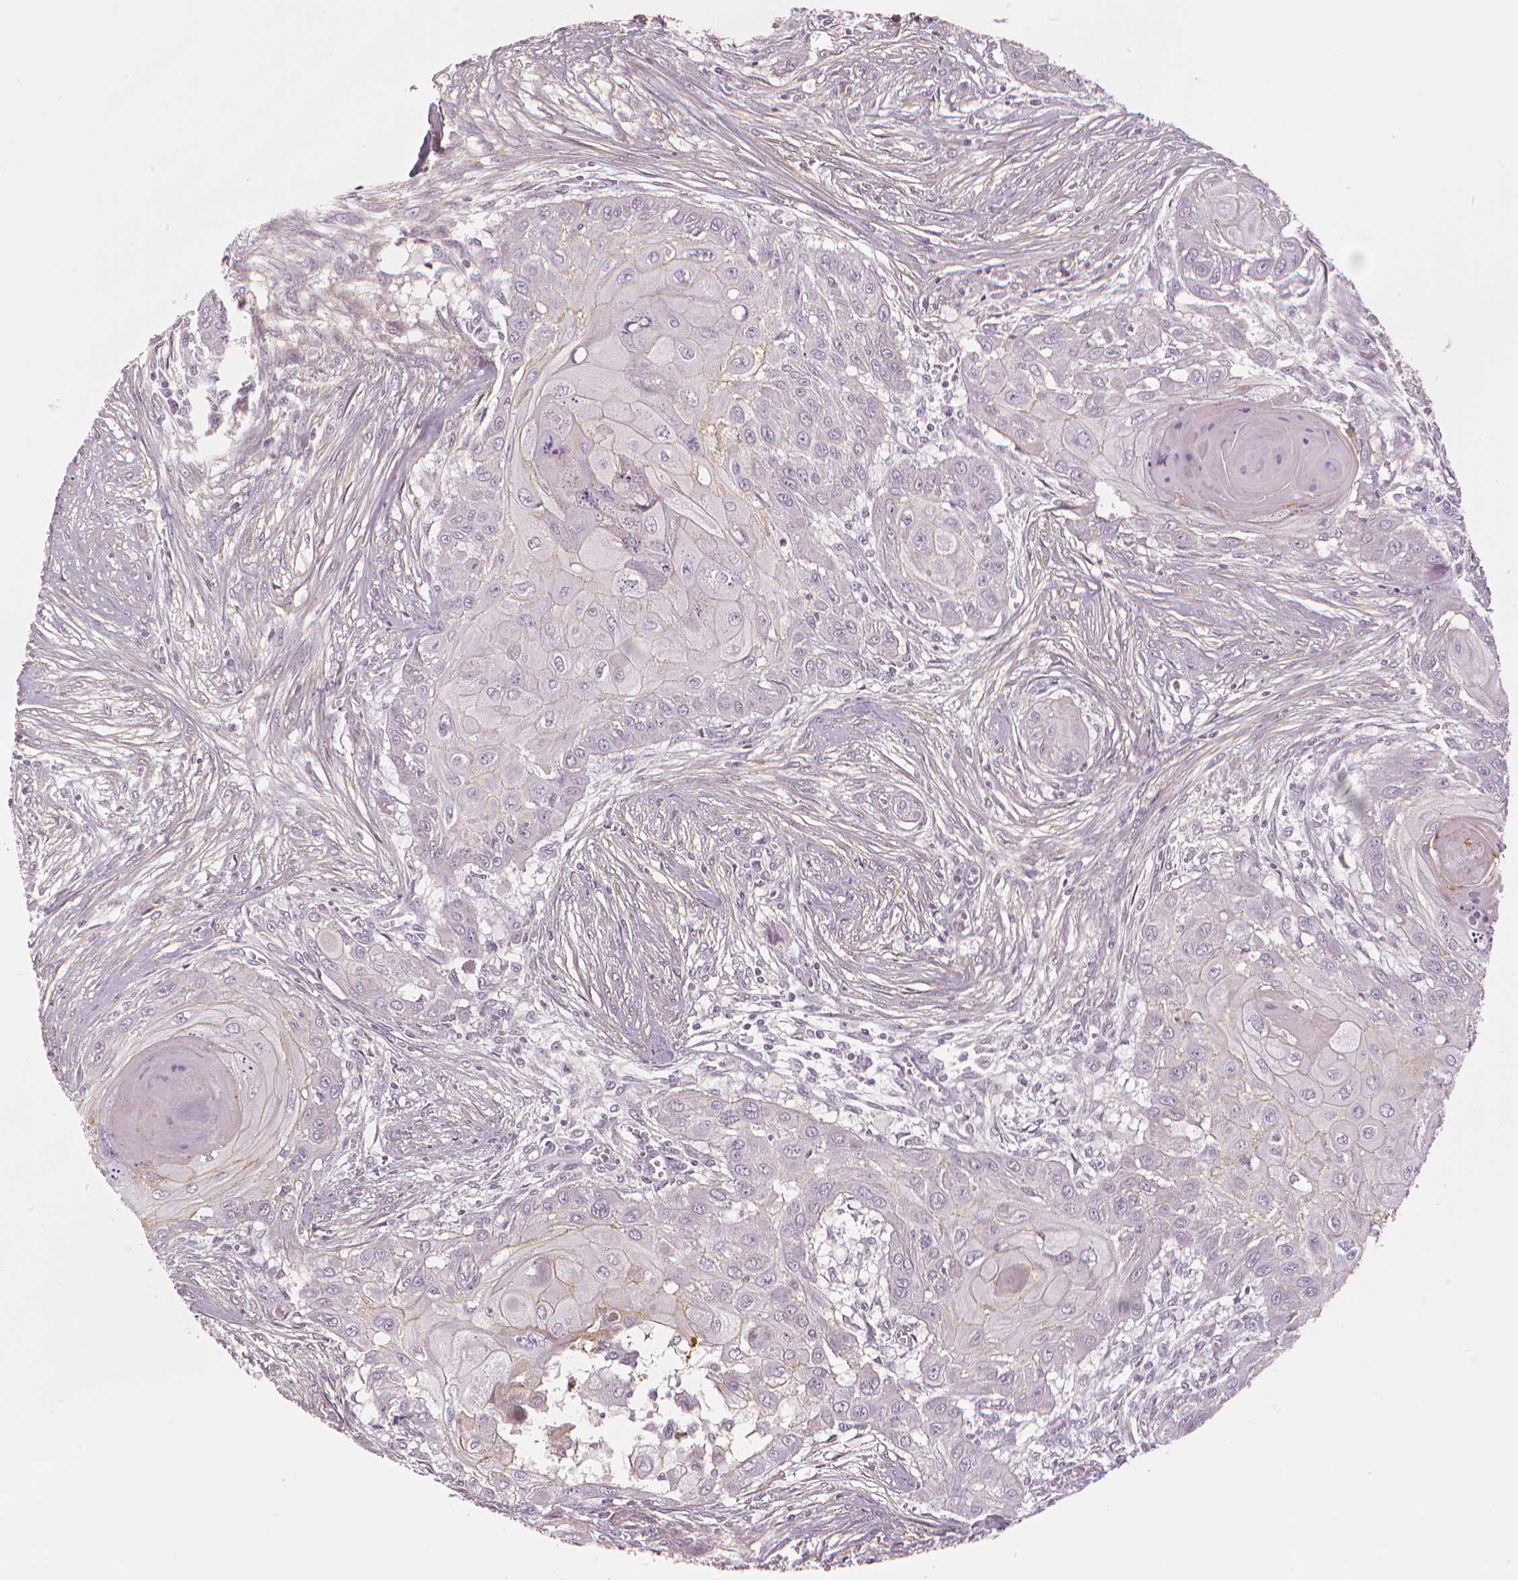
{"staining": {"intensity": "negative", "quantity": "none", "location": "none"}, "tissue": "head and neck cancer", "cell_type": "Tumor cells", "image_type": "cancer", "snomed": [{"axis": "morphology", "description": "Squamous cell carcinoma, NOS"}, {"axis": "topography", "description": "Oral tissue"}, {"axis": "topography", "description": "Head-Neck"}], "caption": "Immunohistochemical staining of human squamous cell carcinoma (head and neck) demonstrates no significant positivity in tumor cells.", "gene": "MKI67", "patient": {"sex": "male", "age": 71}}